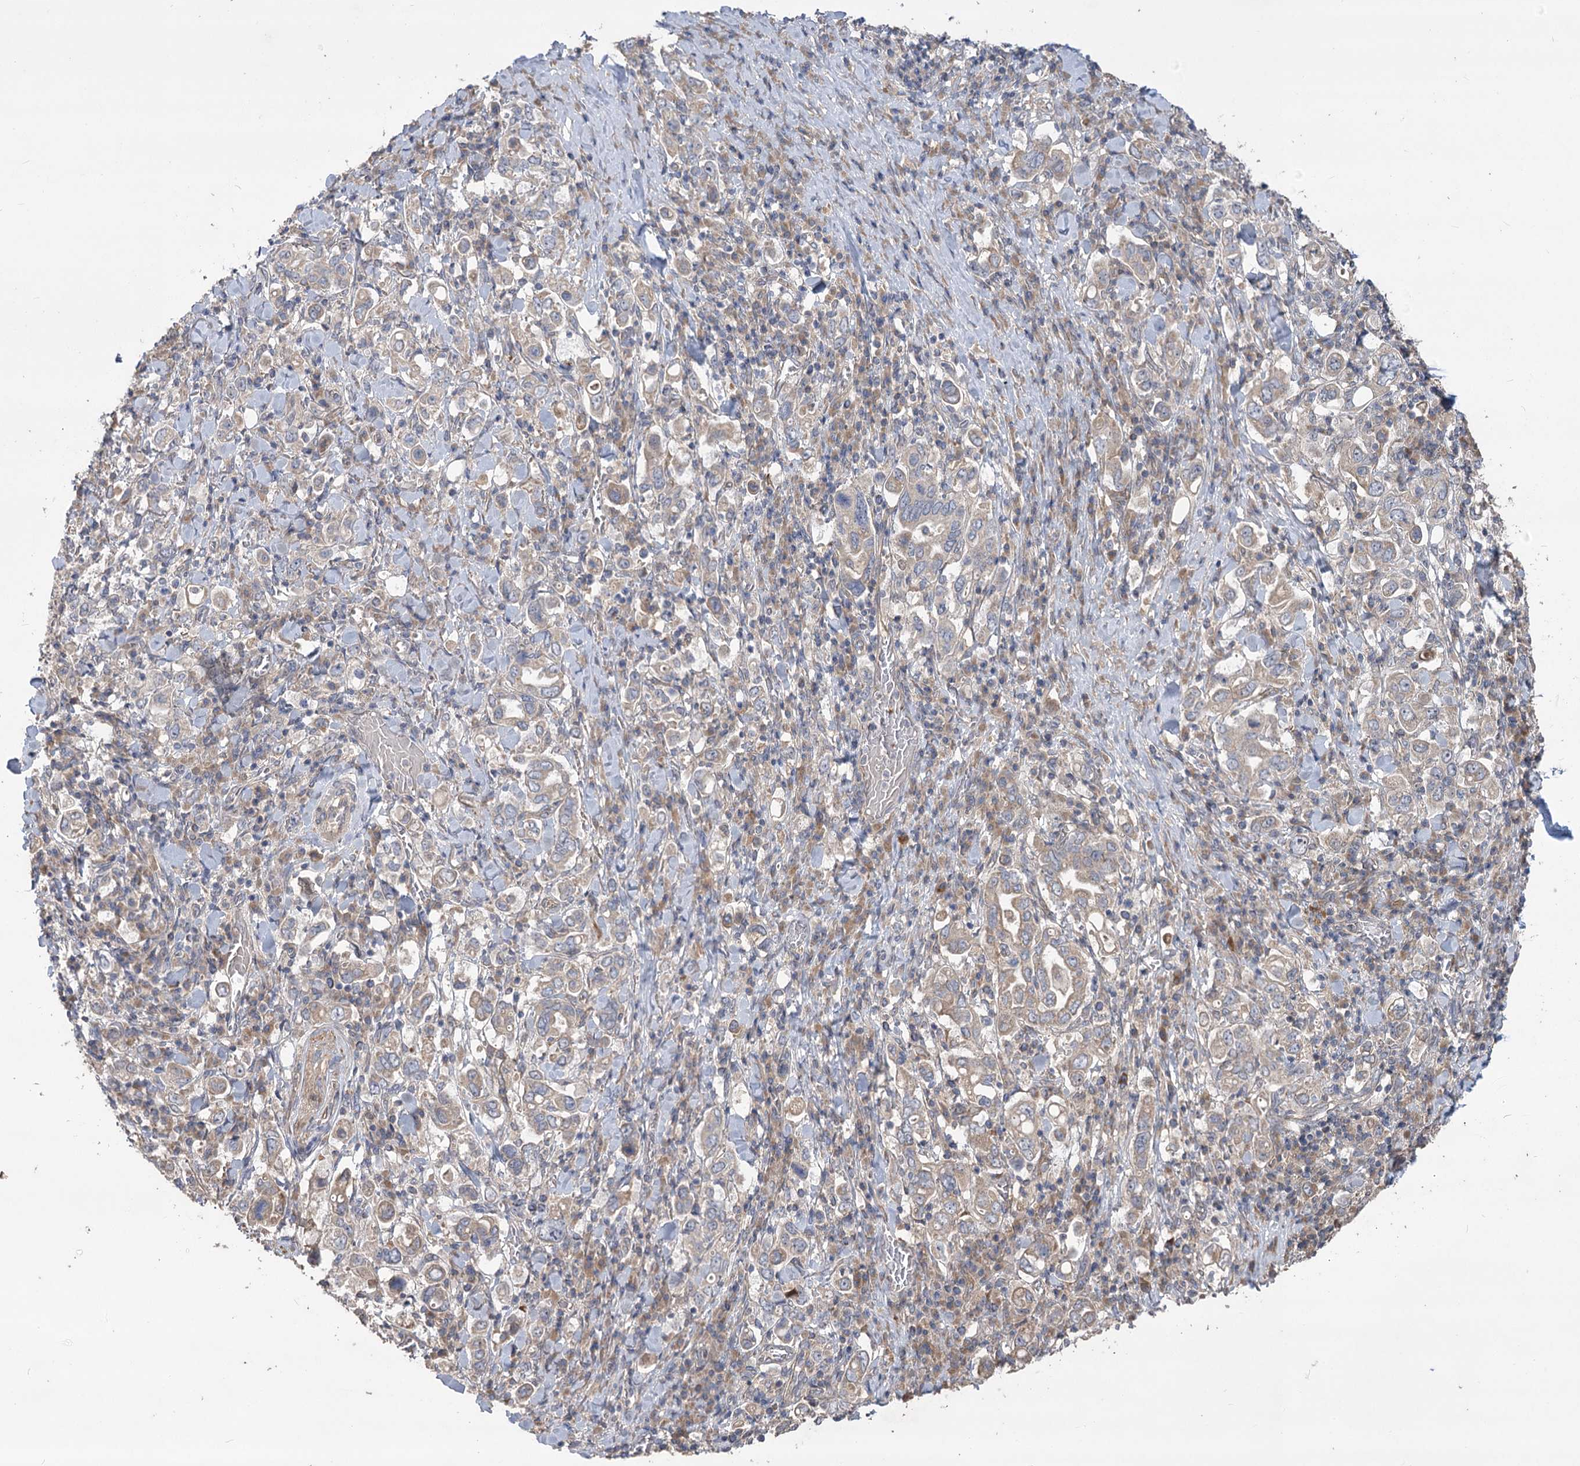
{"staining": {"intensity": "weak", "quantity": "25%-75%", "location": "cytoplasmic/membranous"}, "tissue": "stomach cancer", "cell_type": "Tumor cells", "image_type": "cancer", "snomed": [{"axis": "morphology", "description": "Adenocarcinoma, NOS"}, {"axis": "topography", "description": "Stomach, upper"}], "caption": "The immunohistochemical stain shows weak cytoplasmic/membranous positivity in tumor cells of adenocarcinoma (stomach) tissue.", "gene": "RIN2", "patient": {"sex": "male", "age": 62}}